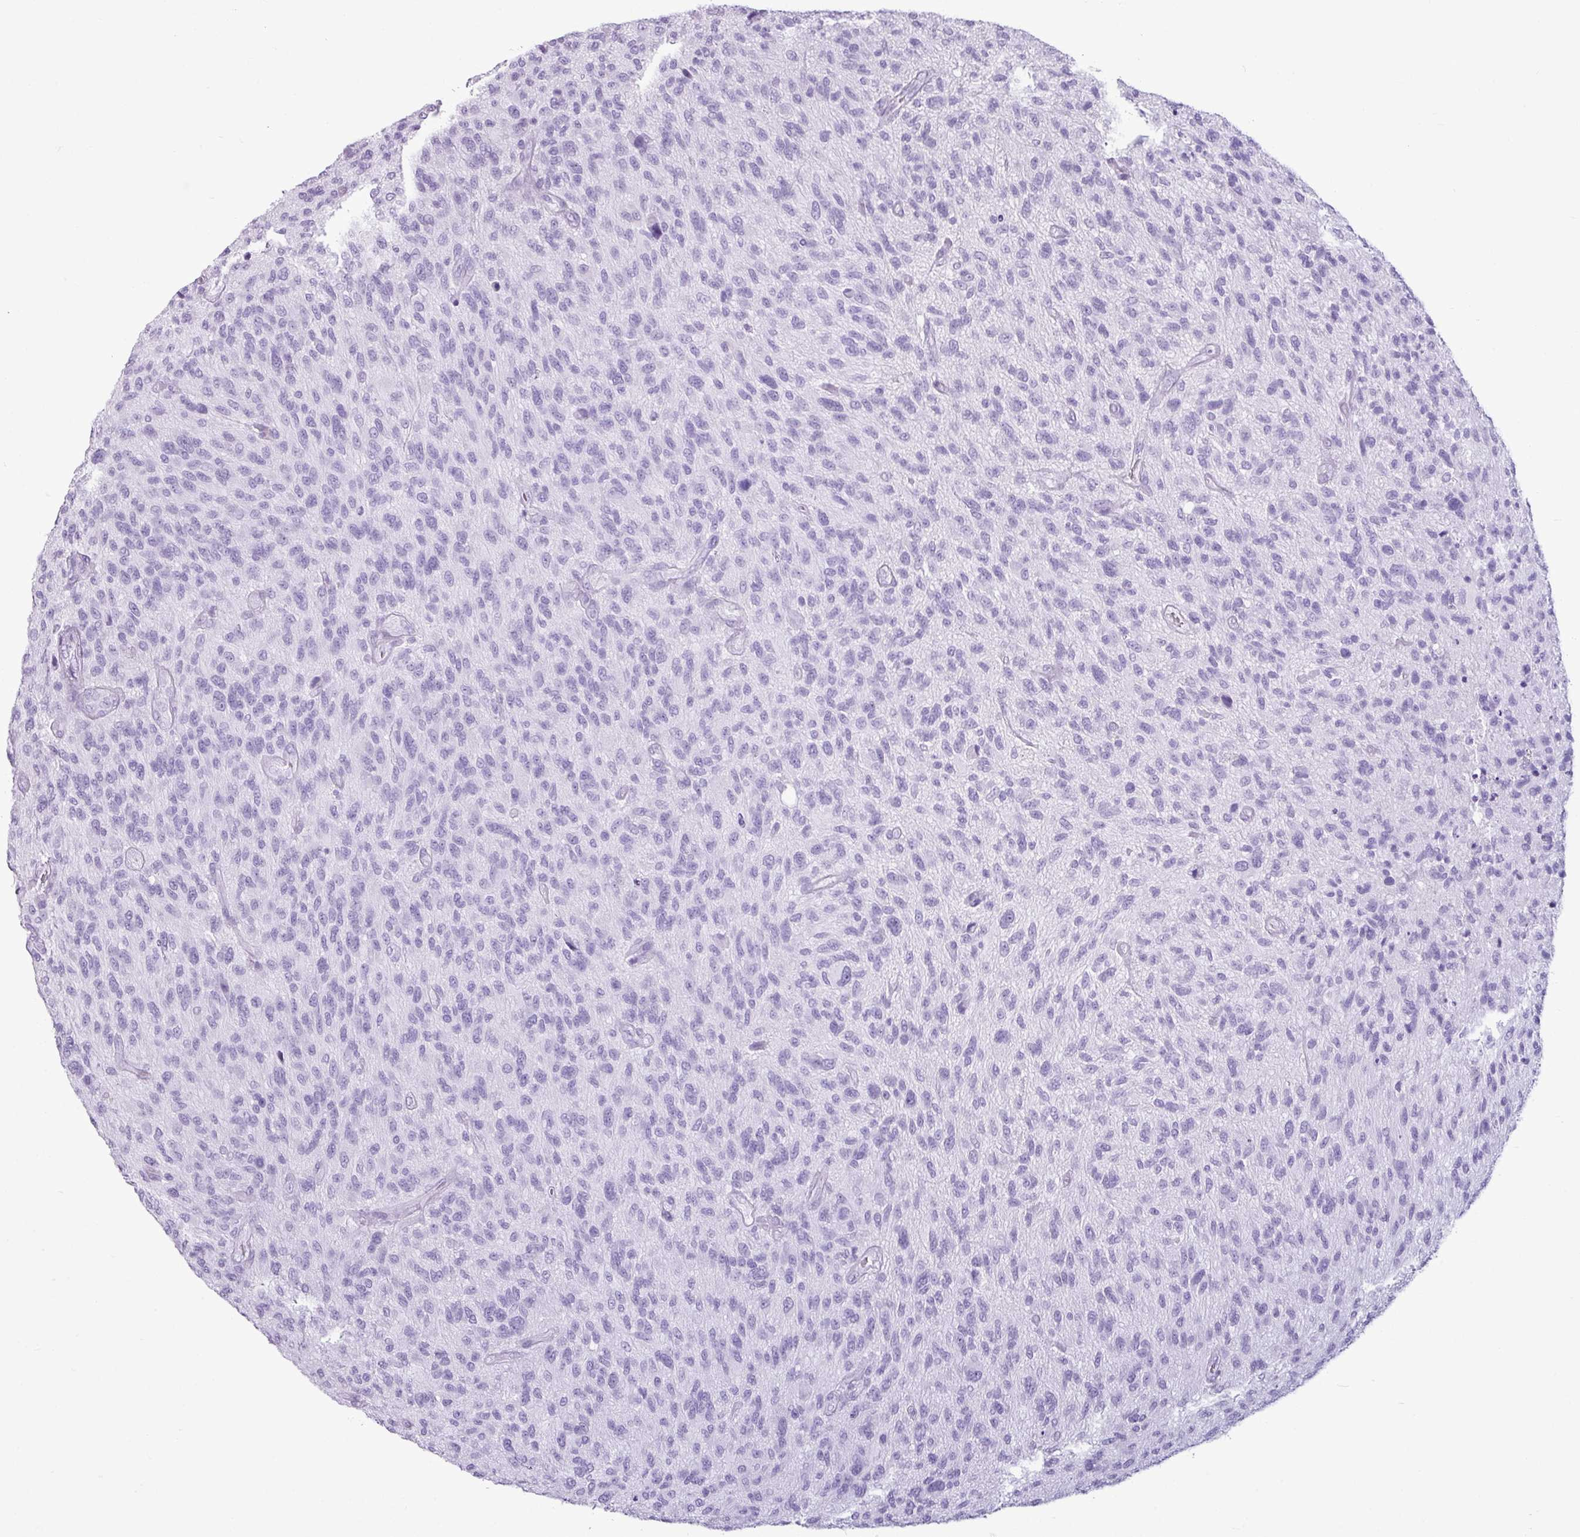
{"staining": {"intensity": "negative", "quantity": "none", "location": "none"}, "tissue": "glioma", "cell_type": "Tumor cells", "image_type": "cancer", "snomed": [{"axis": "morphology", "description": "Glioma, malignant, High grade"}, {"axis": "topography", "description": "Brain"}], "caption": "IHC of high-grade glioma (malignant) demonstrates no expression in tumor cells.", "gene": "AMY1B", "patient": {"sex": "male", "age": 47}}